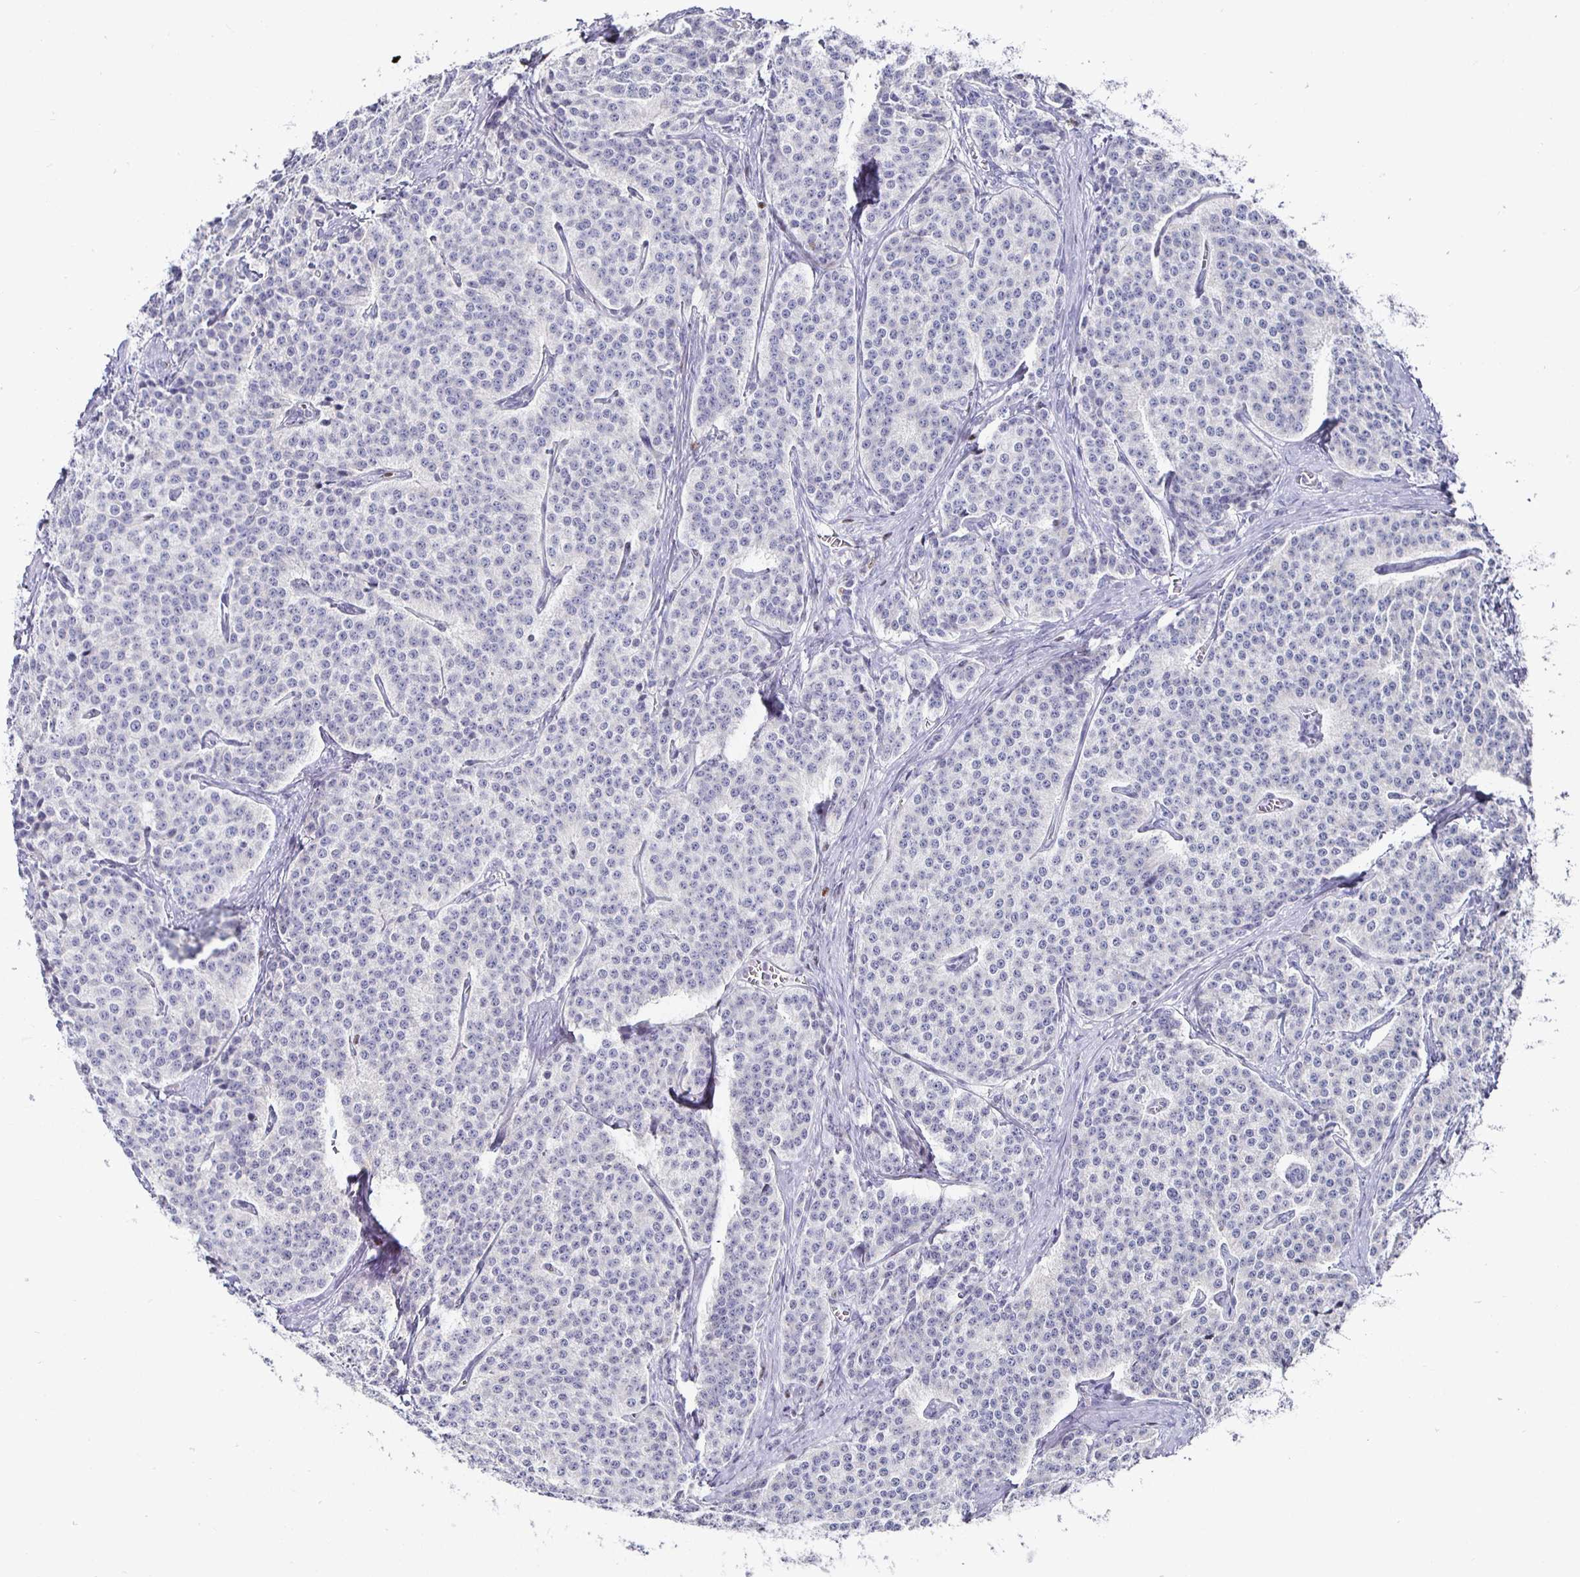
{"staining": {"intensity": "negative", "quantity": "none", "location": "none"}, "tissue": "carcinoid", "cell_type": "Tumor cells", "image_type": "cancer", "snomed": [{"axis": "morphology", "description": "Carcinoid, malignant, NOS"}, {"axis": "topography", "description": "Small intestine"}], "caption": "Immunohistochemical staining of human carcinoid exhibits no significant positivity in tumor cells.", "gene": "RUNX2", "patient": {"sex": "female", "age": 64}}